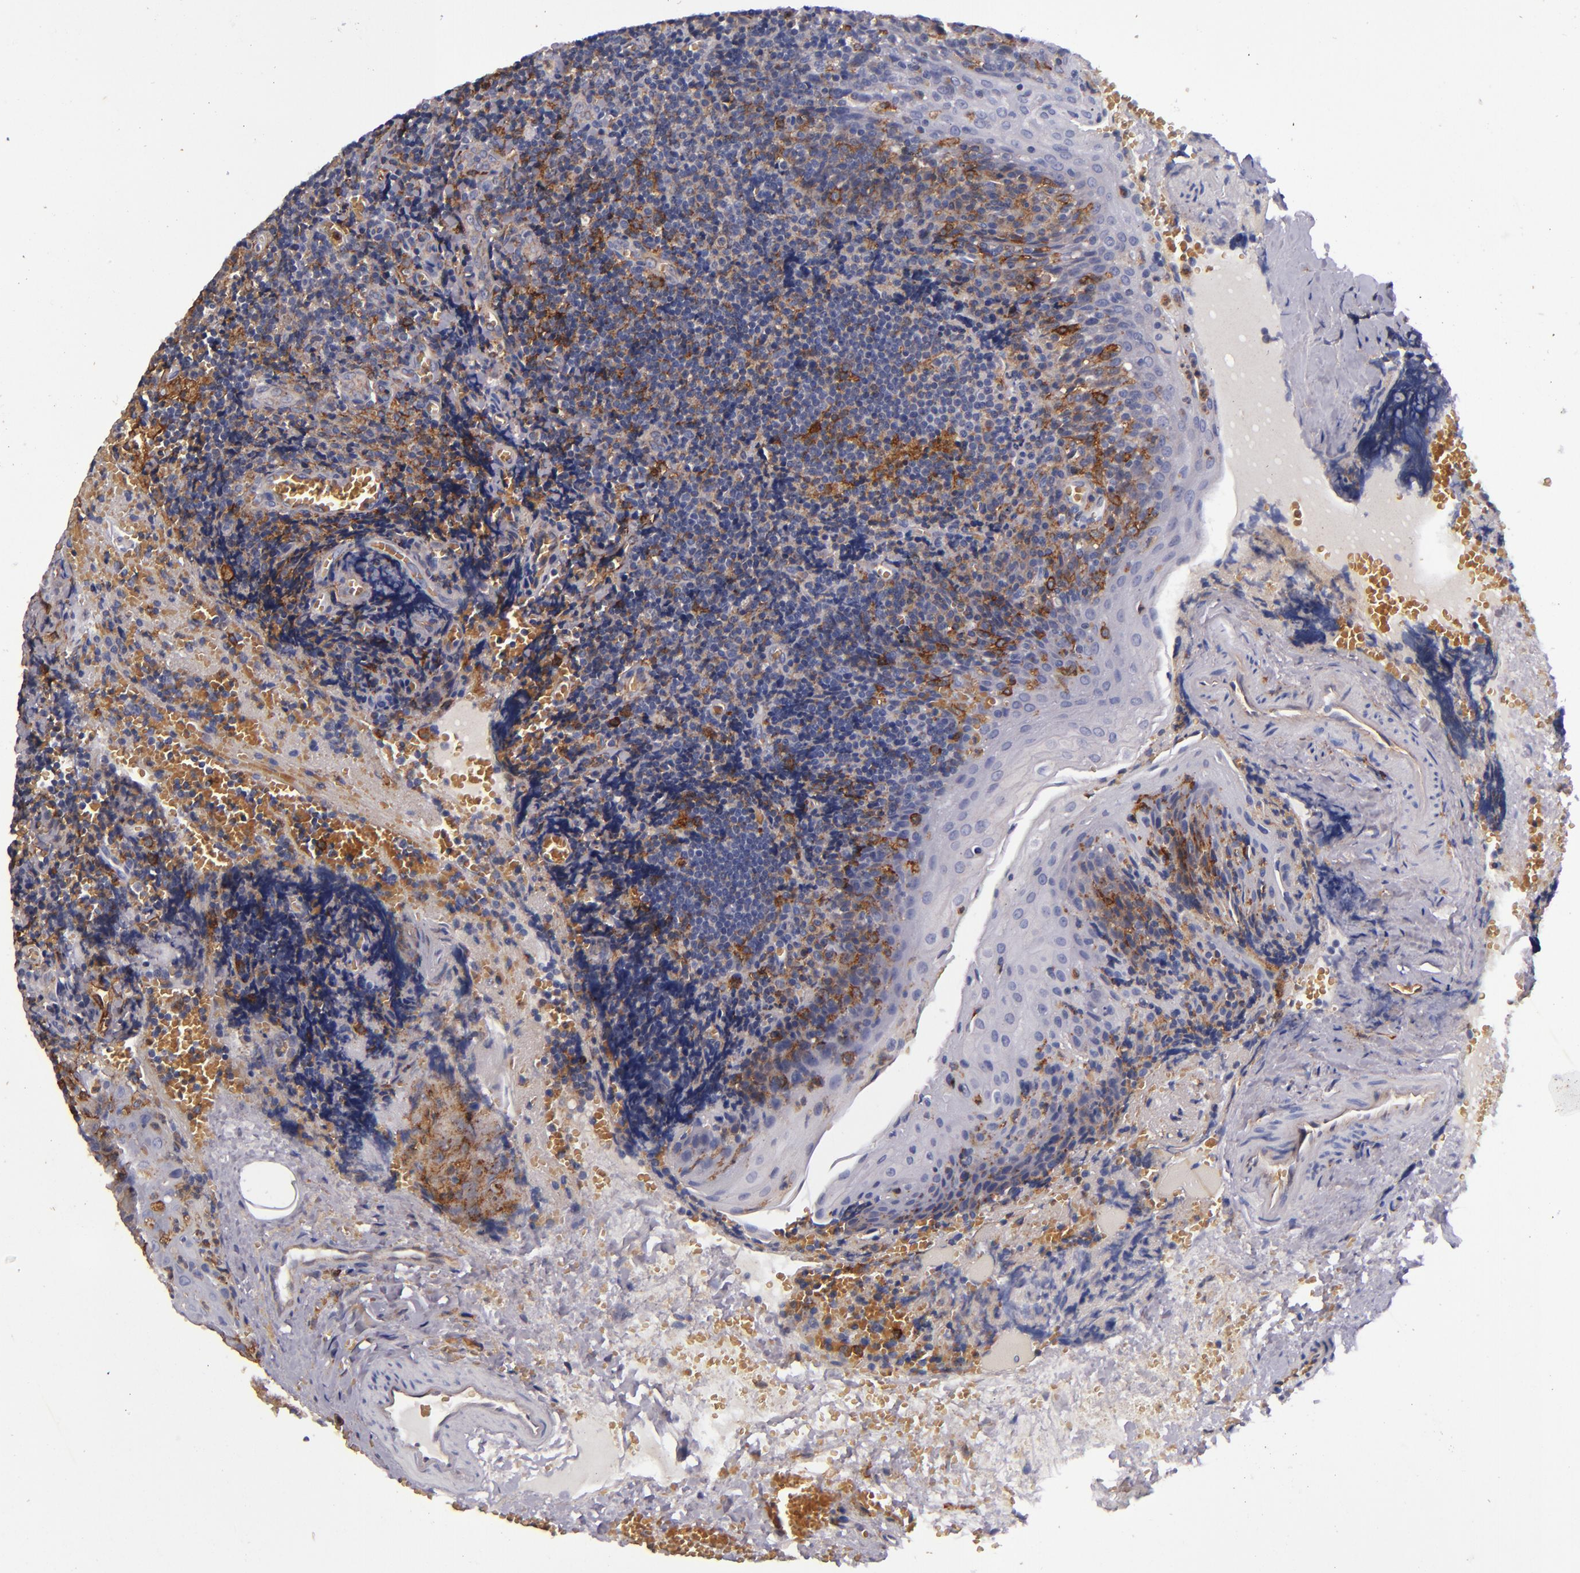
{"staining": {"intensity": "moderate", "quantity": "<25%", "location": "cytoplasmic/membranous"}, "tissue": "tonsil", "cell_type": "Germinal center cells", "image_type": "normal", "snomed": [{"axis": "morphology", "description": "Normal tissue, NOS"}, {"axis": "topography", "description": "Tonsil"}], "caption": "Immunohistochemical staining of unremarkable tonsil demonstrates low levels of moderate cytoplasmic/membranous staining in about <25% of germinal center cells.", "gene": "SIRPA", "patient": {"sex": "male", "age": 20}}